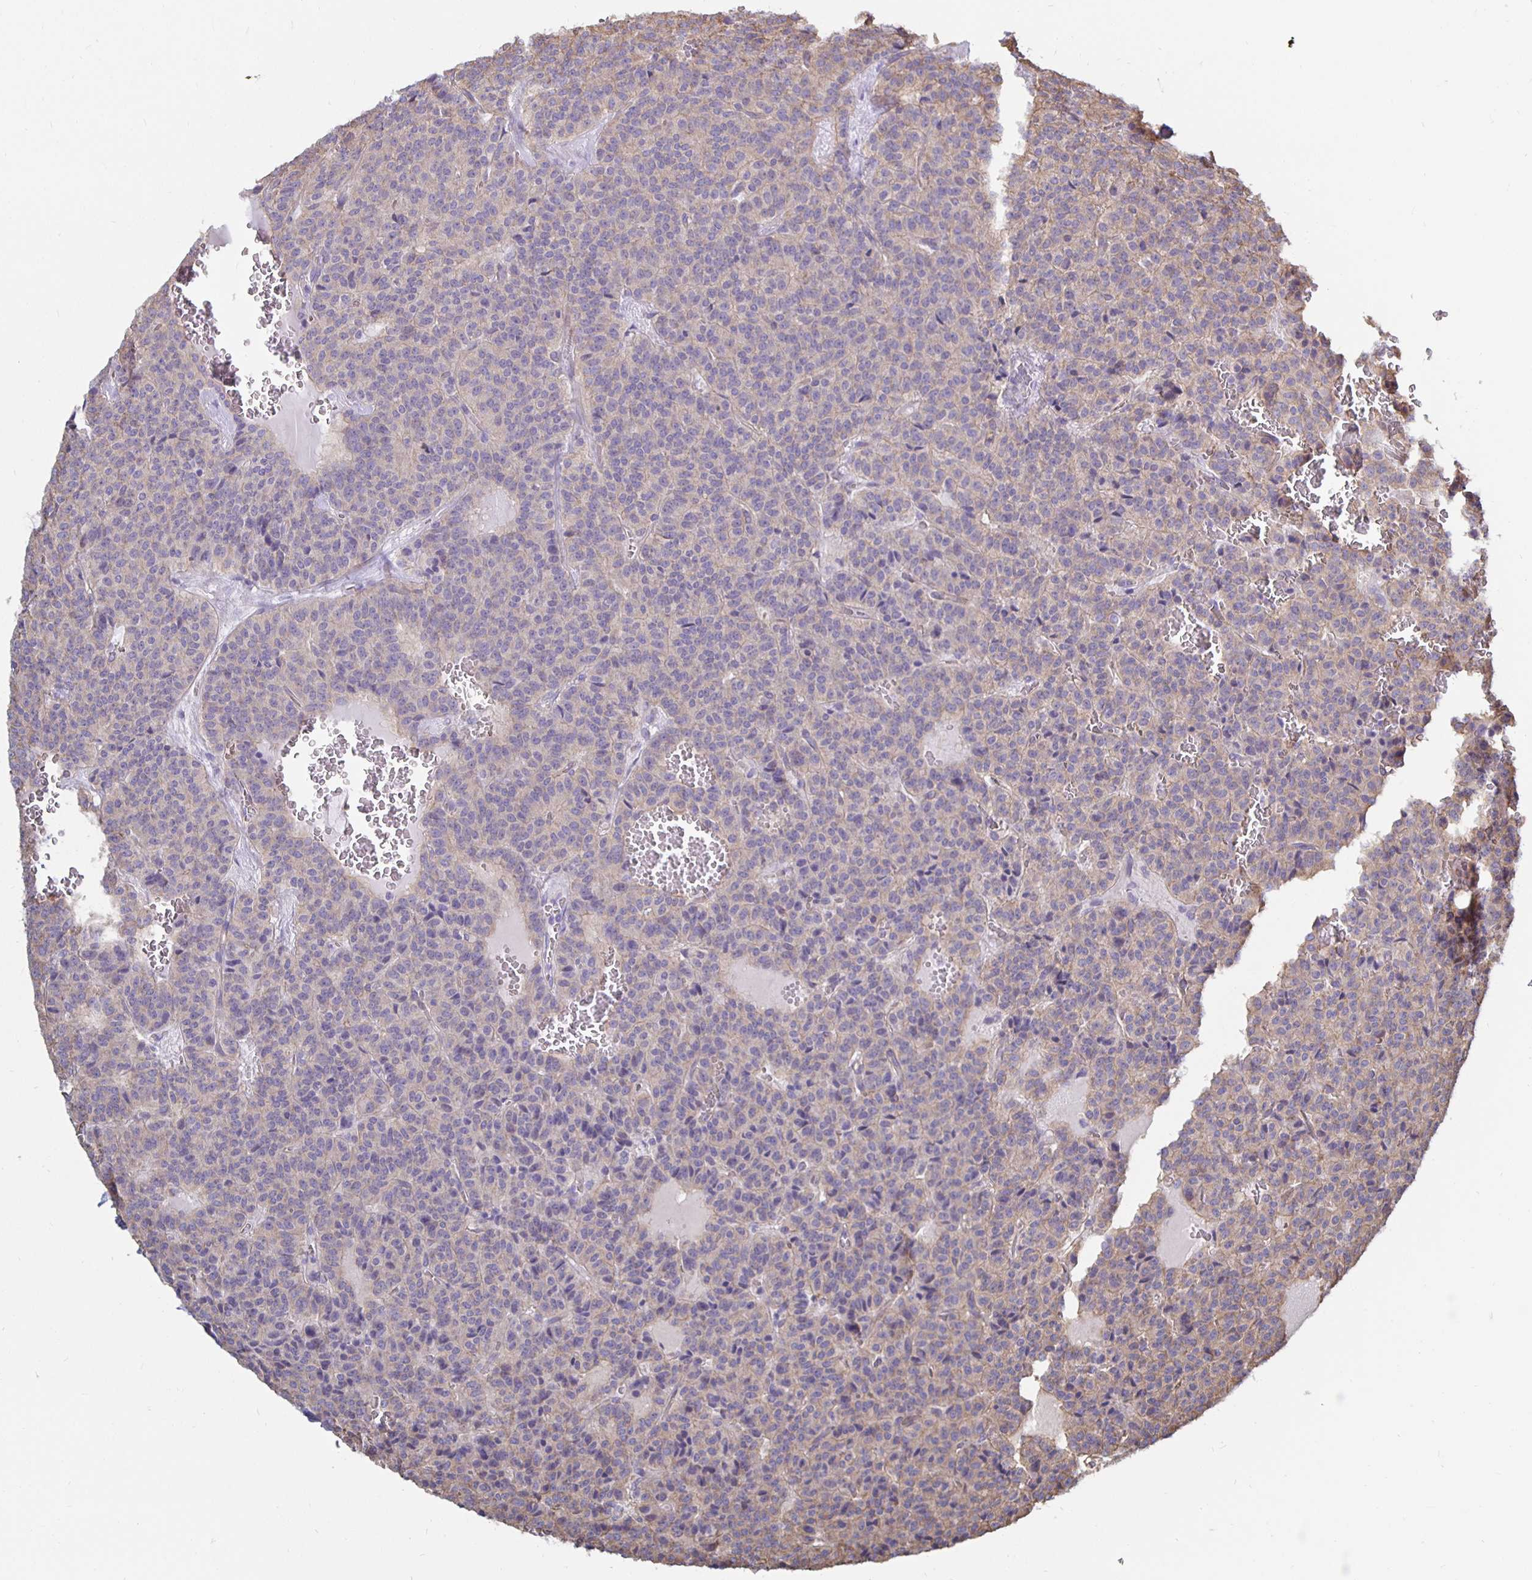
{"staining": {"intensity": "moderate", "quantity": "<25%", "location": "cytoplasmic/membranous"}, "tissue": "carcinoid", "cell_type": "Tumor cells", "image_type": "cancer", "snomed": [{"axis": "morphology", "description": "Carcinoid, malignant, NOS"}, {"axis": "topography", "description": "Lung"}], "caption": "High-magnification brightfield microscopy of carcinoid stained with DAB (3,3'-diaminobenzidine) (brown) and counterstained with hematoxylin (blue). tumor cells exhibit moderate cytoplasmic/membranous staining is seen in about<25% of cells. The staining was performed using DAB to visualize the protein expression in brown, while the nuclei were stained in blue with hematoxylin (Magnification: 20x).", "gene": "ARHGEF39", "patient": {"sex": "male", "age": 70}}